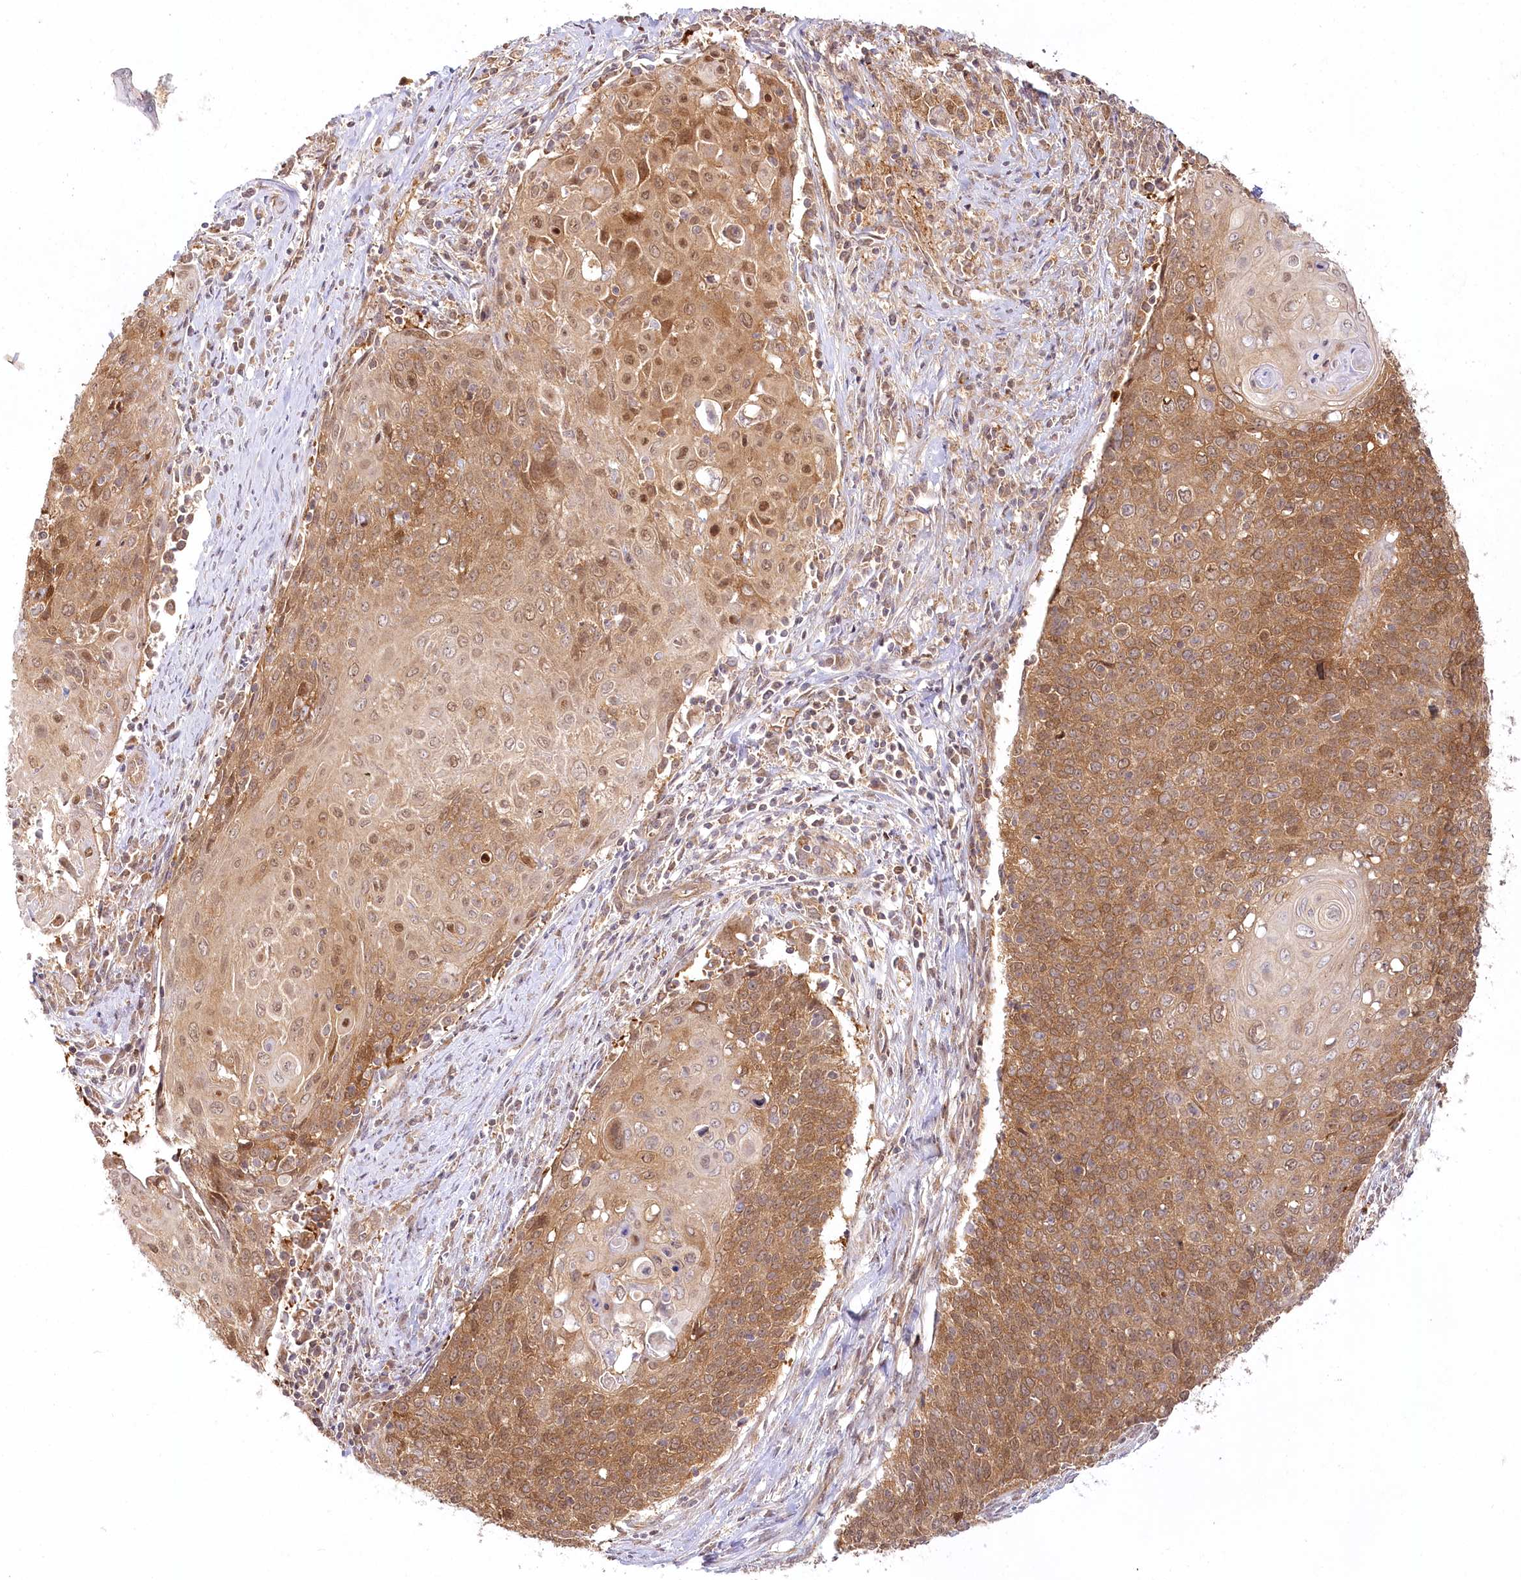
{"staining": {"intensity": "moderate", "quantity": ">75%", "location": "cytoplasmic/membranous"}, "tissue": "cervical cancer", "cell_type": "Tumor cells", "image_type": "cancer", "snomed": [{"axis": "morphology", "description": "Squamous cell carcinoma, NOS"}, {"axis": "topography", "description": "Cervix"}], "caption": "The histopathology image reveals immunohistochemical staining of cervical cancer. There is moderate cytoplasmic/membranous expression is identified in about >75% of tumor cells. (Brightfield microscopy of DAB IHC at high magnification).", "gene": "INPP4B", "patient": {"sex": "female", "age": 39}}